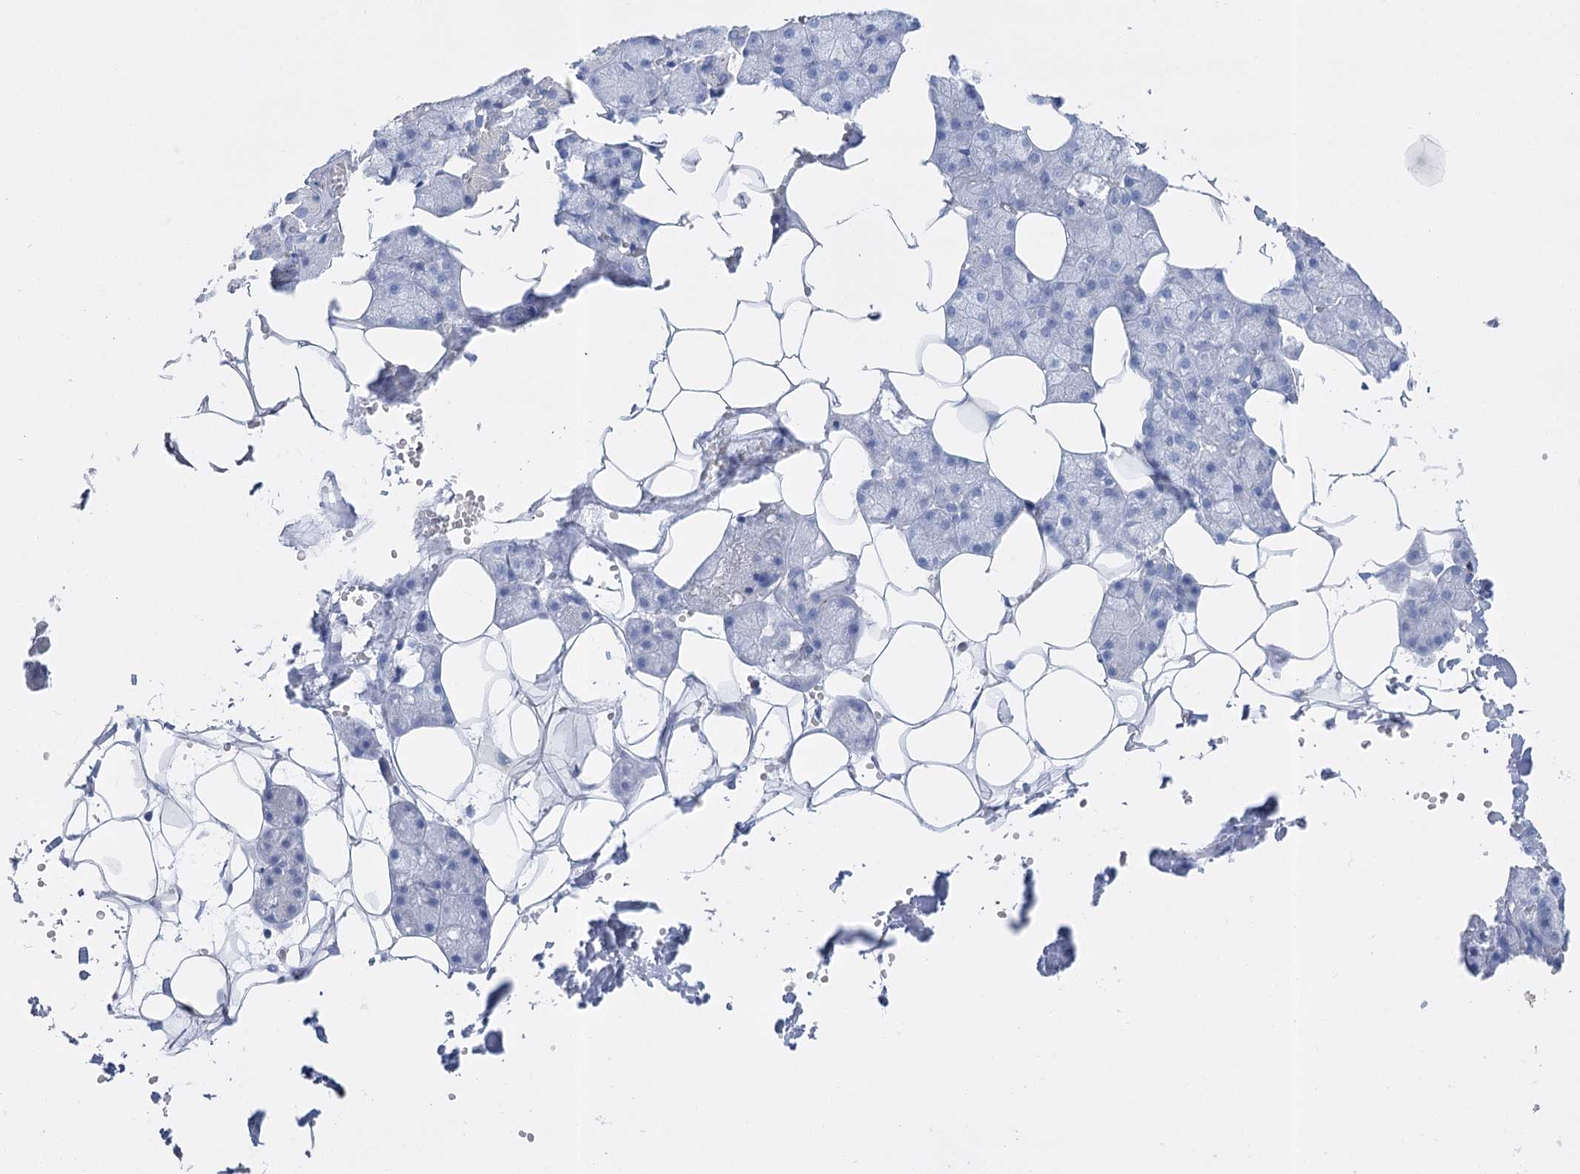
{"staining": {"intensity": "negative", "quantity": "none", "location": "none"}, "tissue": "salivary gland", "cell_type": "Glandular cells", "image_type": "normal", "snomed": [{"axis": "morphology", "description": "Normal tissue, NOS"}, {"axis": "topography", "description": "Salivary gland"}], "caption": "IHC micrograph of unremarkable salivary gland: salivary gland stained with DAB demonstrates no significant protein expression in glandular cells.", "gene": "PCDHA1", "patient": {"sex": "male", "age": 62}}